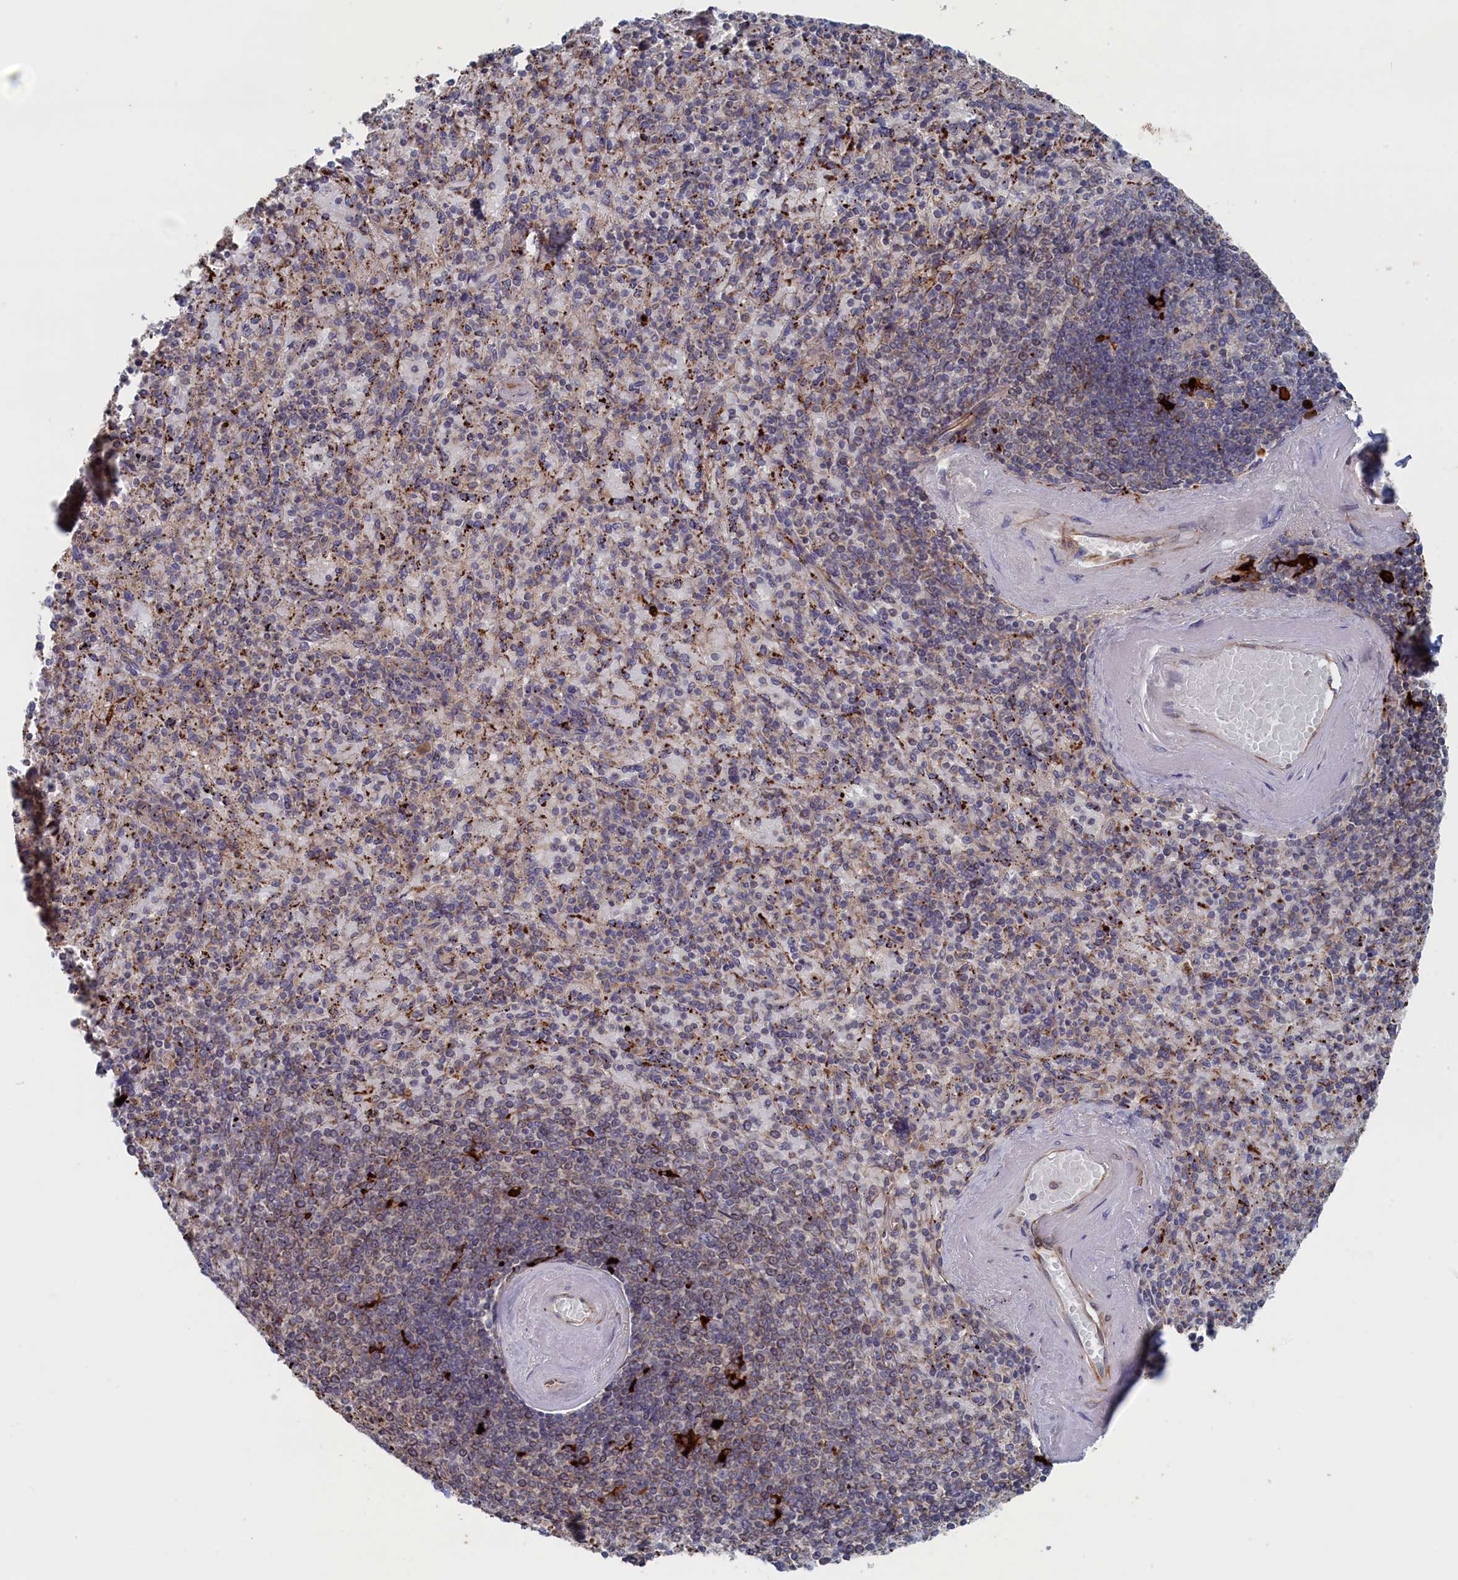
{"staining": {"intensity": "negative", "quantity": "none", "location": "none"}, "tissue": "spleen", "cell_type": "Cells in red pulp", "image_type": "normal", "snomed": [{"axis": "morphology", "description": "Normal tissue, NOS"}, {"axis": "topography", "description": "Spleen"}], "caption": "Human spleen stained for a protein using immunohistochemistry reveals no expression in cells in red pulp.", "gene": "FILIP1L", "patient": {"sex": "male", "age": 82}}